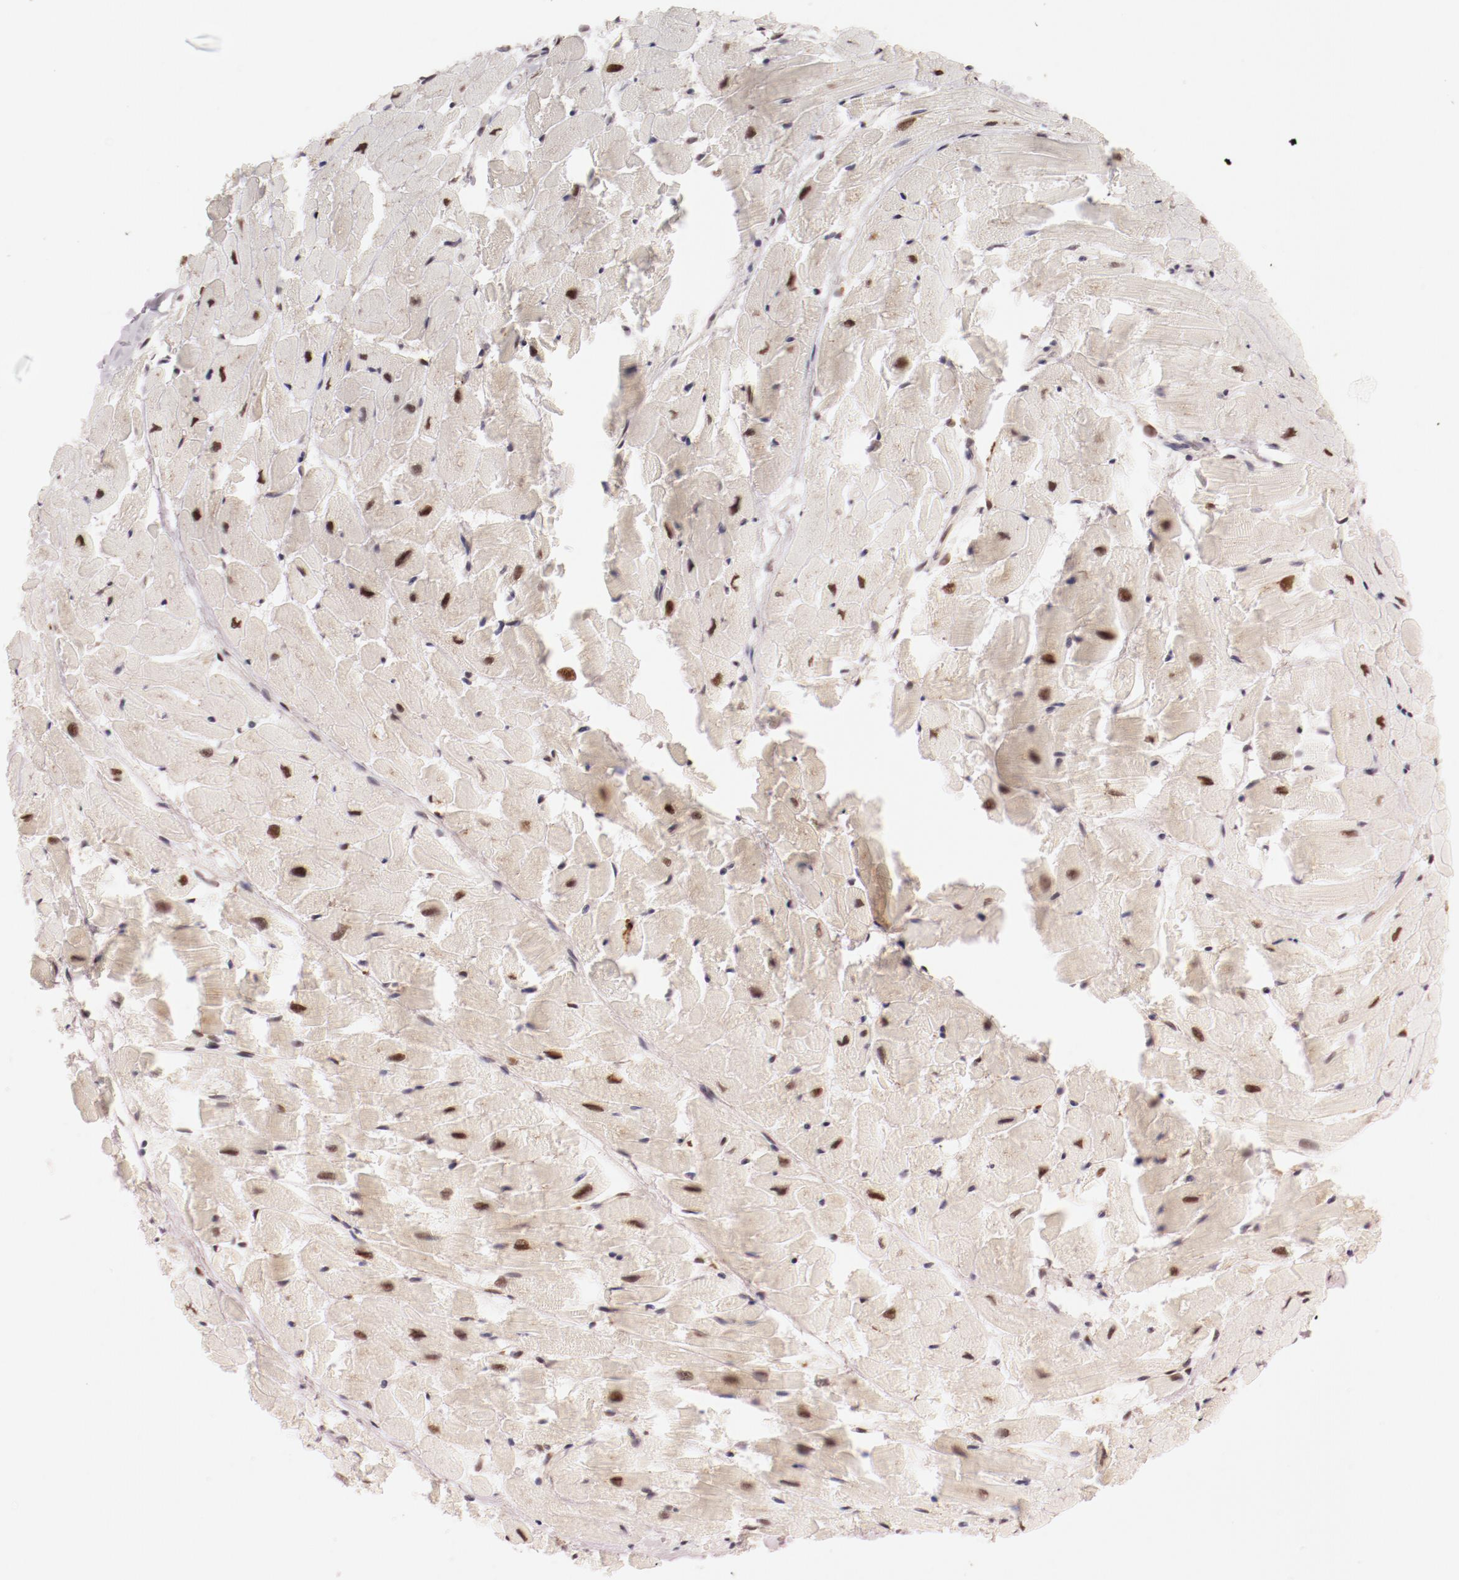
{"staining": {"intensity": "weak", "quantity": "25%-75%", "location": "nuclear"}, "tissue": "heart muscle", "cell_type": "Cardiomyocytes", "image_type": "normal", "snomed": [{"axis": "morphology", "description": "Normal tissue, NOS"}, {"axis": "topography", "description": "Heart"}], "caption": "Human heart muscle stained for a protein (brown) demonstrates weak nuclear positive positivity in approximately 25%-75% of cardiomyocytes.", "gene": "RPL12", "patient": {"sex": "female", "age": 19}}